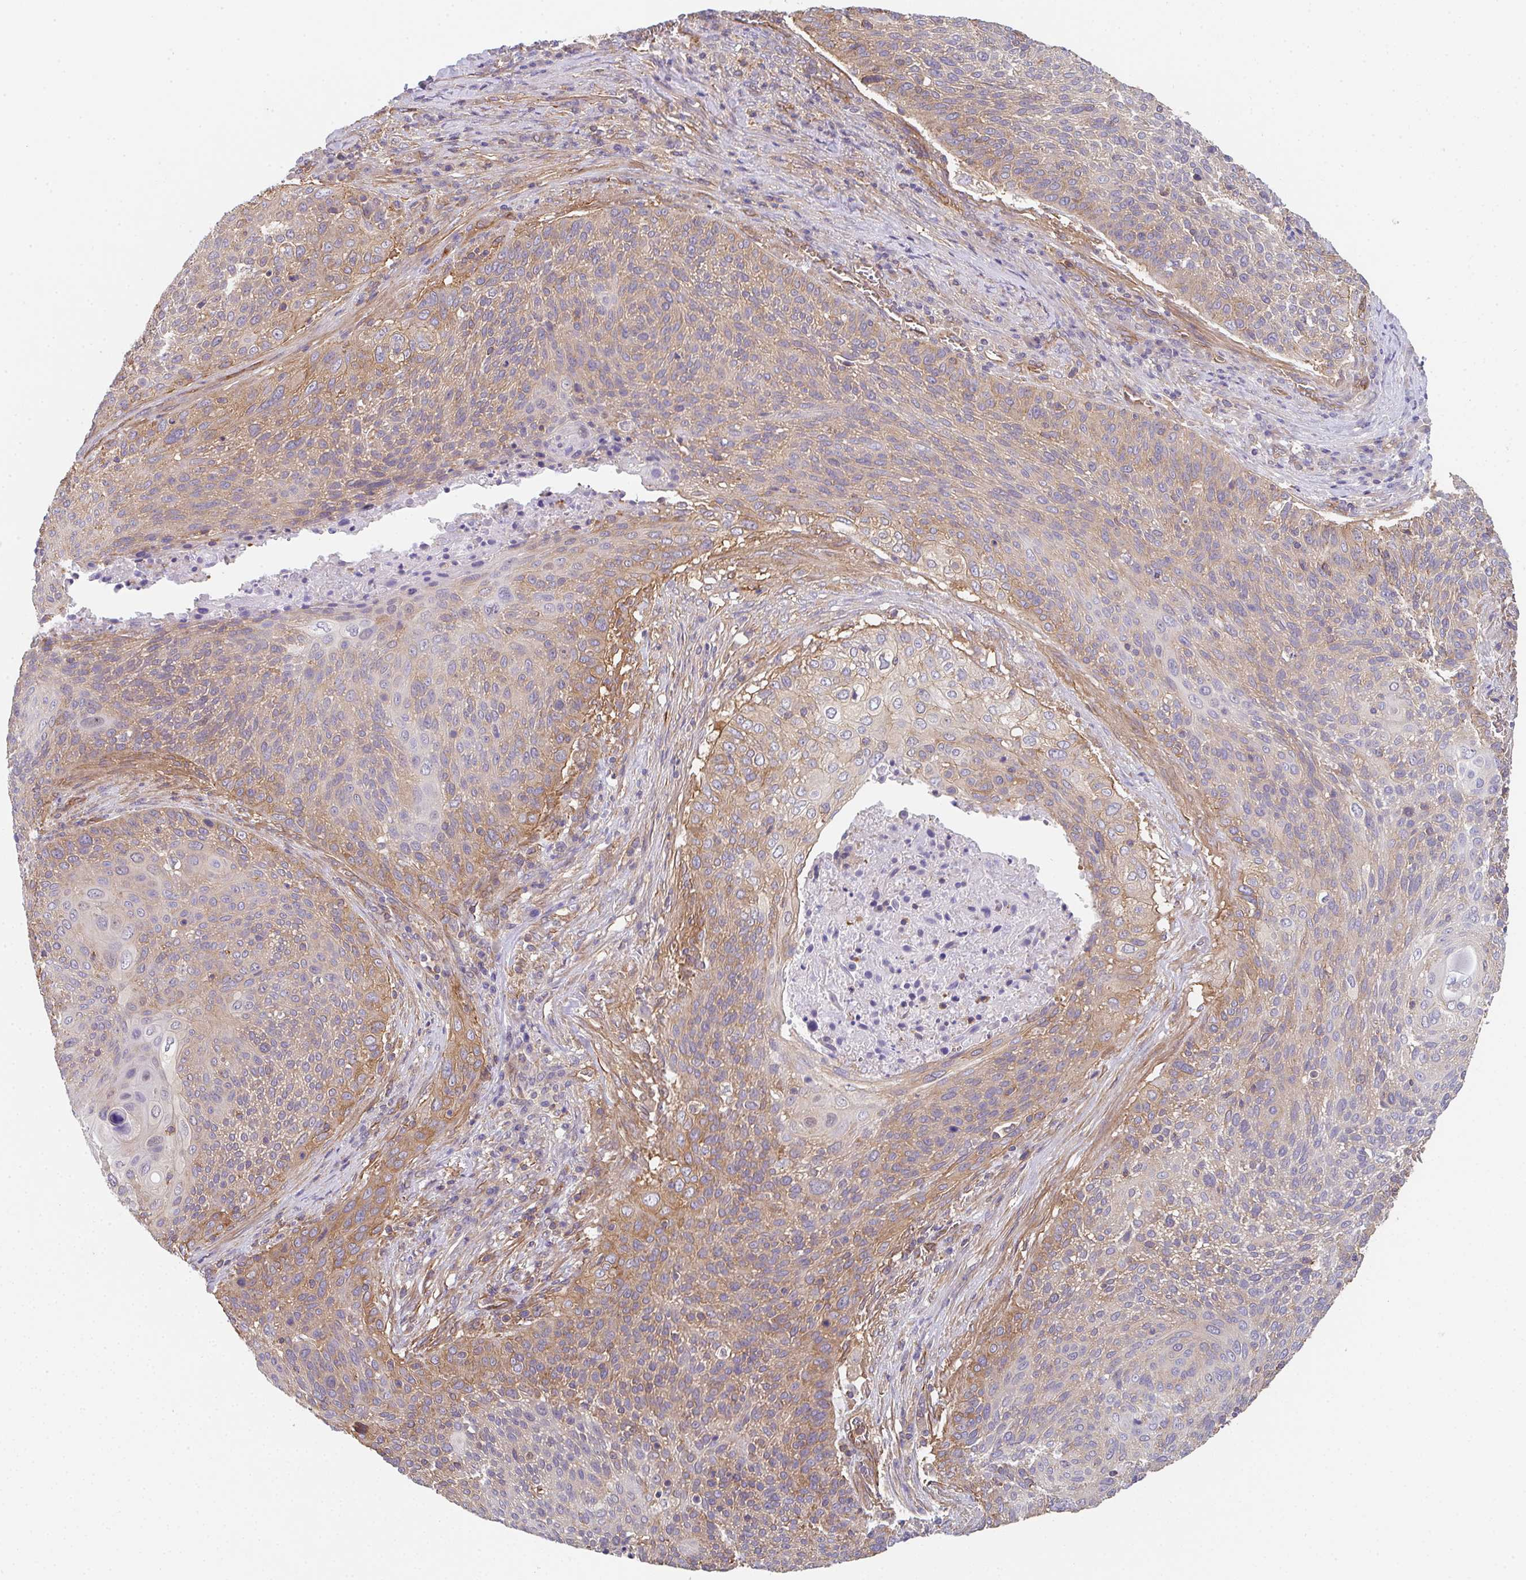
{"staining": {"intensity": "weak", "quantity": "25%-75%", "location": "cytoplasmic/membranous"}, "tissue": "cervical cancer", "cell_type": "Tumor cells", "image_type": "cancer", "snomed": [{"axis": "morphology", "description": "Squamous cell carcinoma, NOS"}, {"axis": "topography", "description": "Cervix"}], "caption": "This histopathology image exhibits cervical cancer stained with IHC to label a protein in brown. The cytoplasmic/membranous of tumor cells show weak positivity for the protein. Nuclei are counter-stained blue.", "gene": "TMEM229A", "patient": {"sex": "female", "age": 31}}